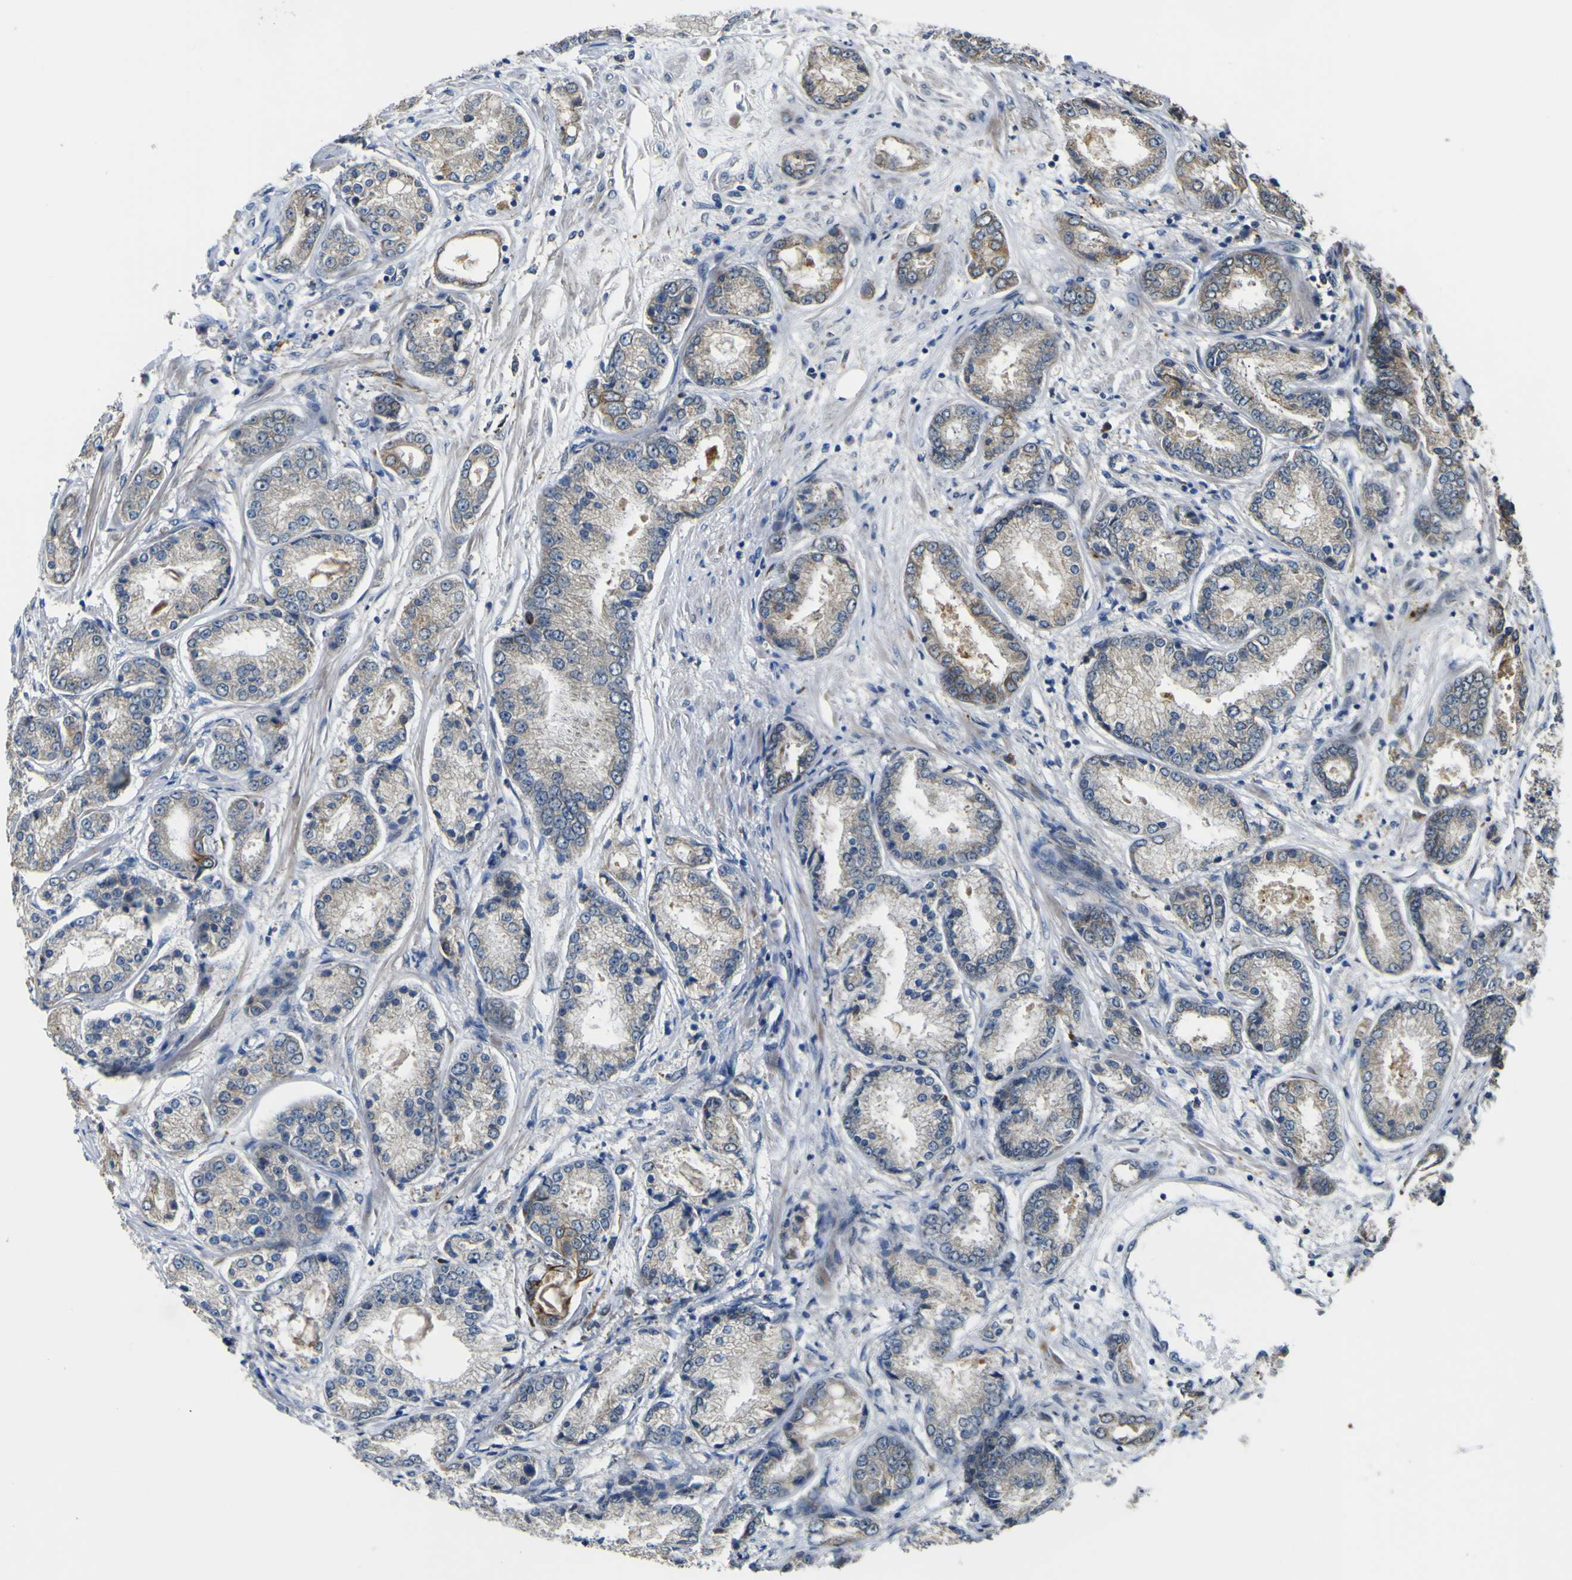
{"staining": {"intensity": "weak", "quantity": ">75%", "location": "cytoplasmic/membranous"}, "tissue": "prostate cancer", "cell_type": "Tumor cells", "image_type": "cancer", "snomed": [{"axis": "morphology", "description": "Adenocarcinoma, High grade"}, {"axis": "topography", "description": "Prostate"}], "caption": "Weak cytoplasmic/membranous staining is identified in approximately >75% of tumor cells in prostate cancer.", "gene": "LBHD1", "patient": {"sex": "male", "age": 59}}